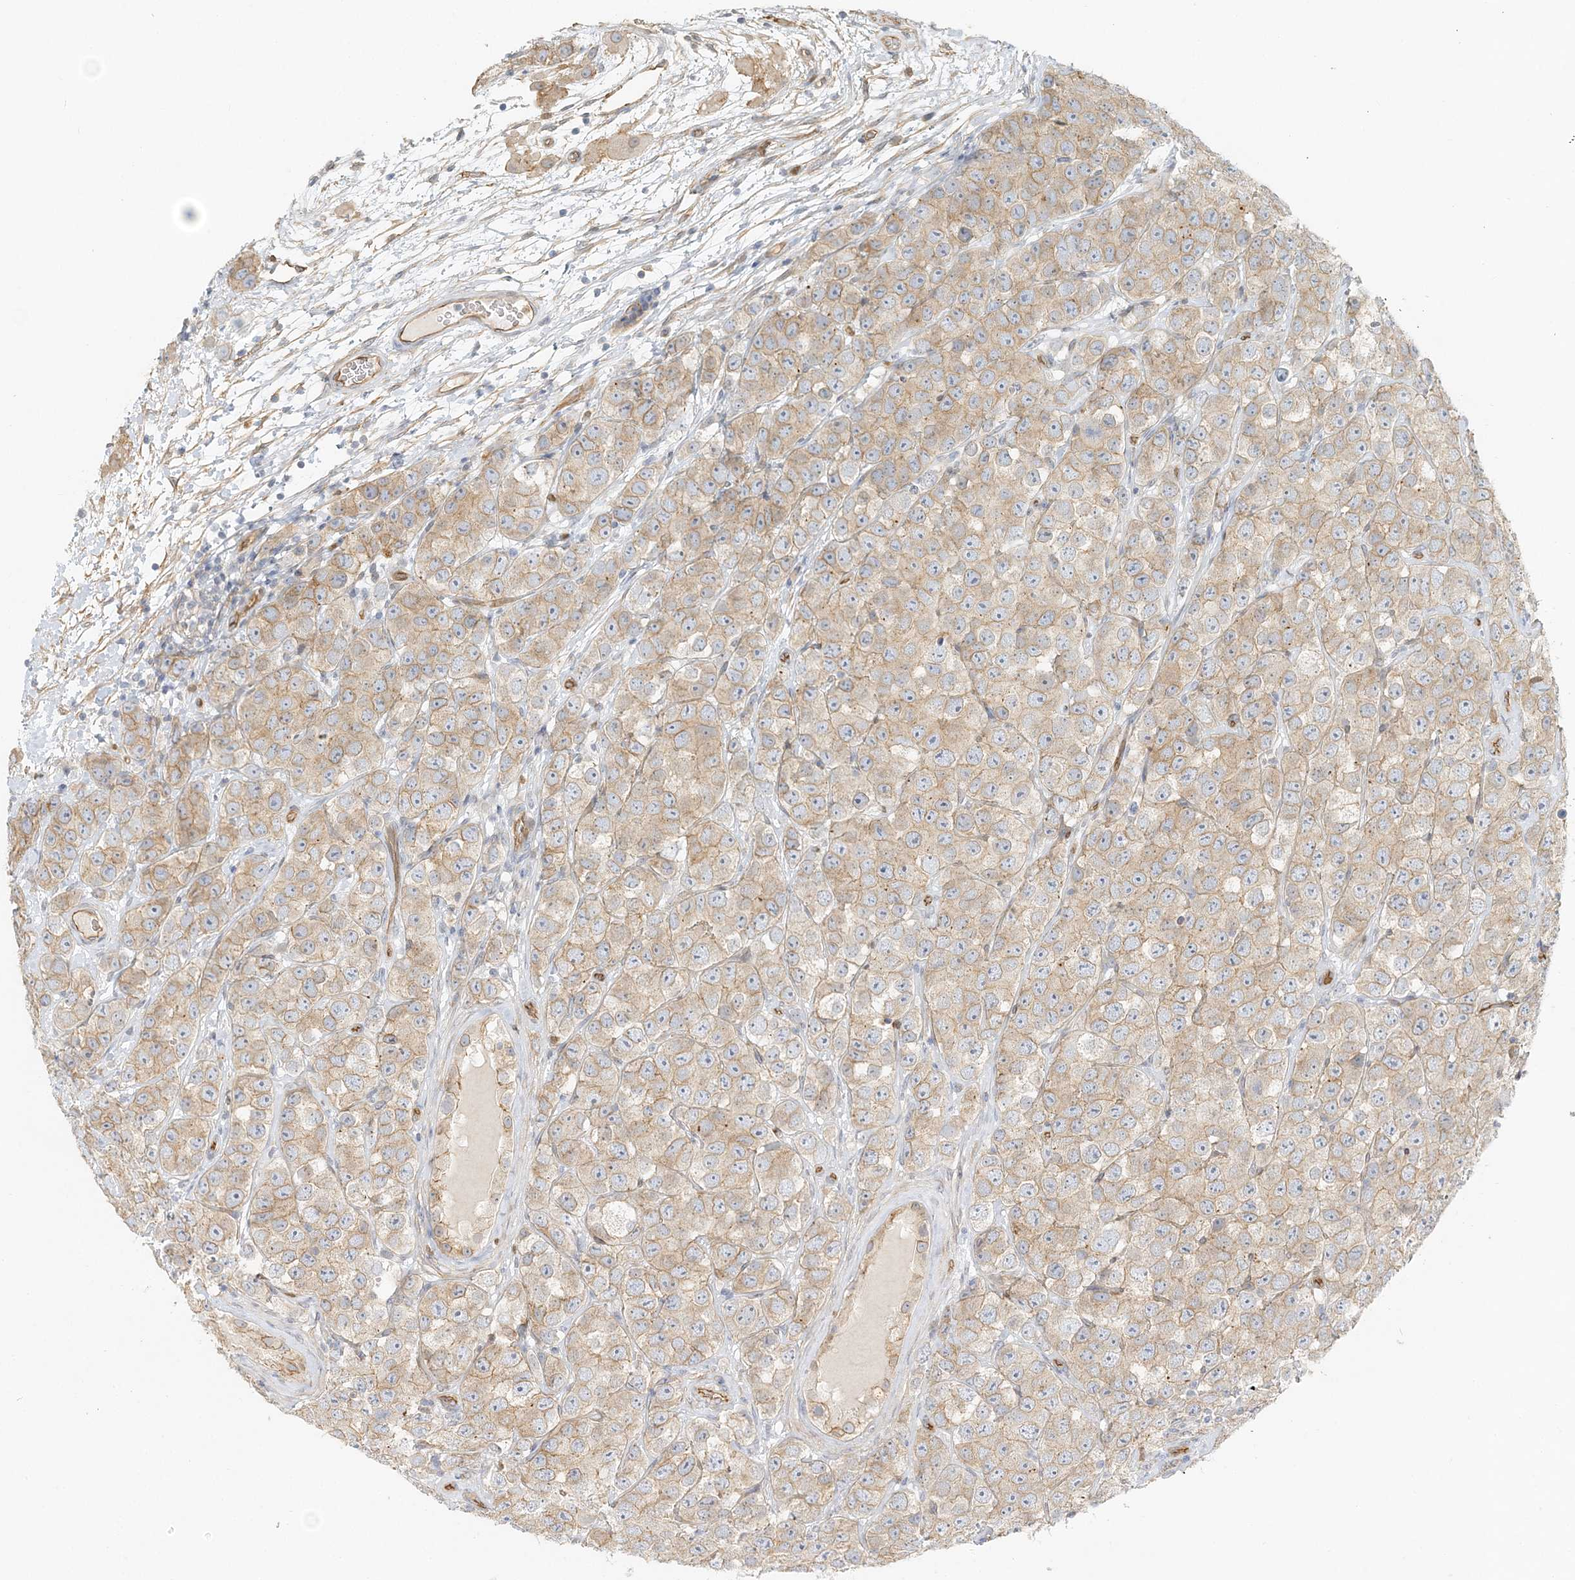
{"staining": {"intensity": "weak", "quantity": "25%-75%", "location": "cytoplasmic/membranous"}, "tissue": "testis cancer", "cell_type": "Tumor cells", "image_type": "cancer", "snomed": [{"axis": "morphology", "description": "Seminoma, NOS"}, {"axis": "topography", "description": "Testis"}], "caption": "High-magnification brightfield microscopy of testis cancer stained with DAB (brown) and counterstained with hematoxylin (blue). tumor cells exhibit weak cytoplasmic/membranous positivity is appreciated in approximately25%-75% of cells.", "gene": "DNAH1", "patient": {"sex": "male", "age": 28}}